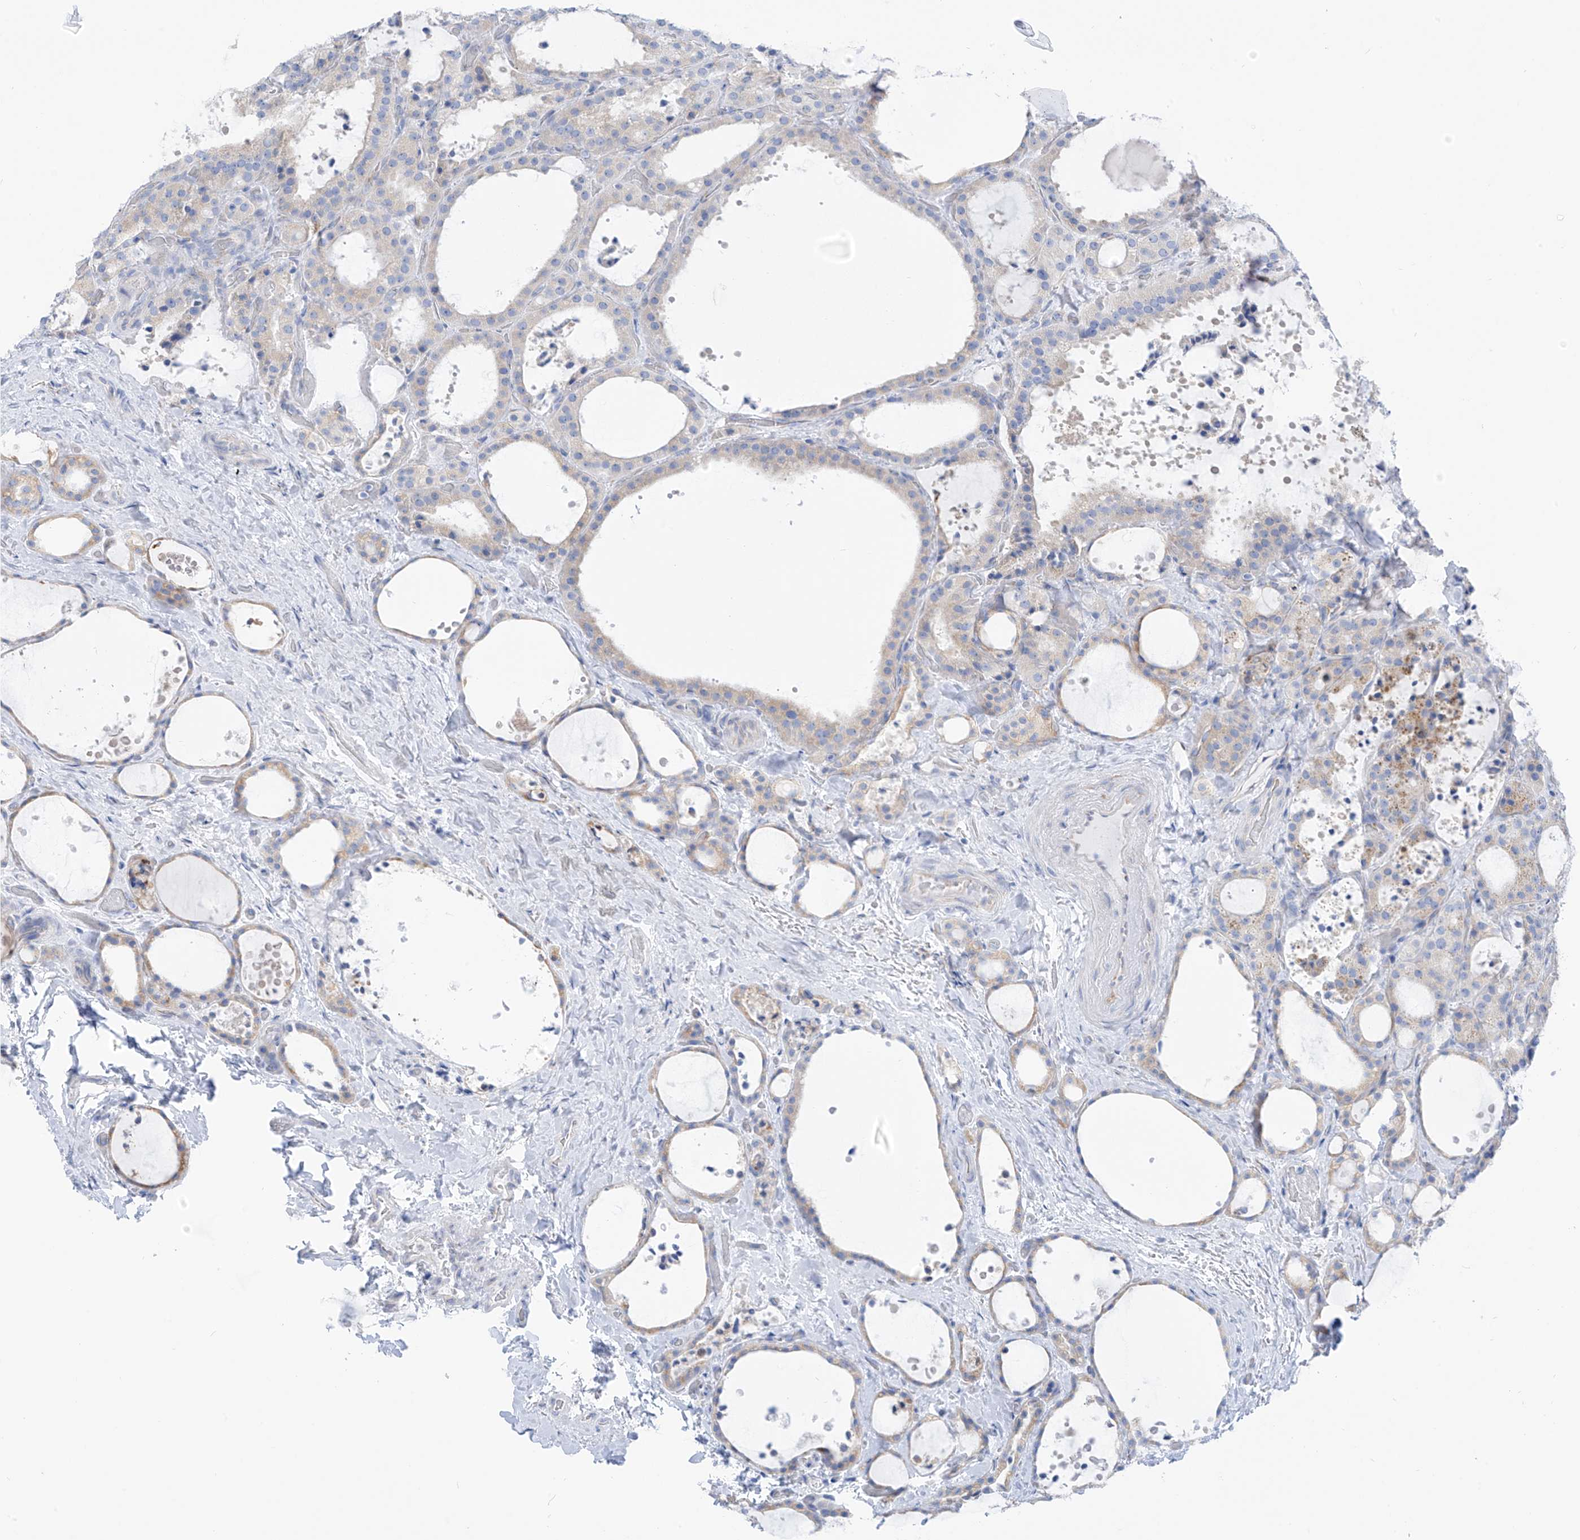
{"staining": {"intensity": "moderate", "quantity": "<25%", "location": "cytoplasmic/membranous"}, "tissue": "thyroid cancer", "cell_type": "Tumor cells", "image_type": "cancer", "snomed": [{"axis": "morphology", "description": "Papillary adenocarcinoma, NOS"}, {"axis": "topography", "description": "Thyroid gland"}], "caption": "Immunohistochemistry histopathology image of neoplastic tissue: human thyroid cancer (papillary adenocarcinoma) stained using immunohistochemistry displays low levels of moderate protein expression localized specifically in the cytoplasmic/membranous of tumor cells, appearing as a cytoplasmic/membranous brown color.", "gene": "RCN2", "patient": {"sex": "male", "age": 77}}